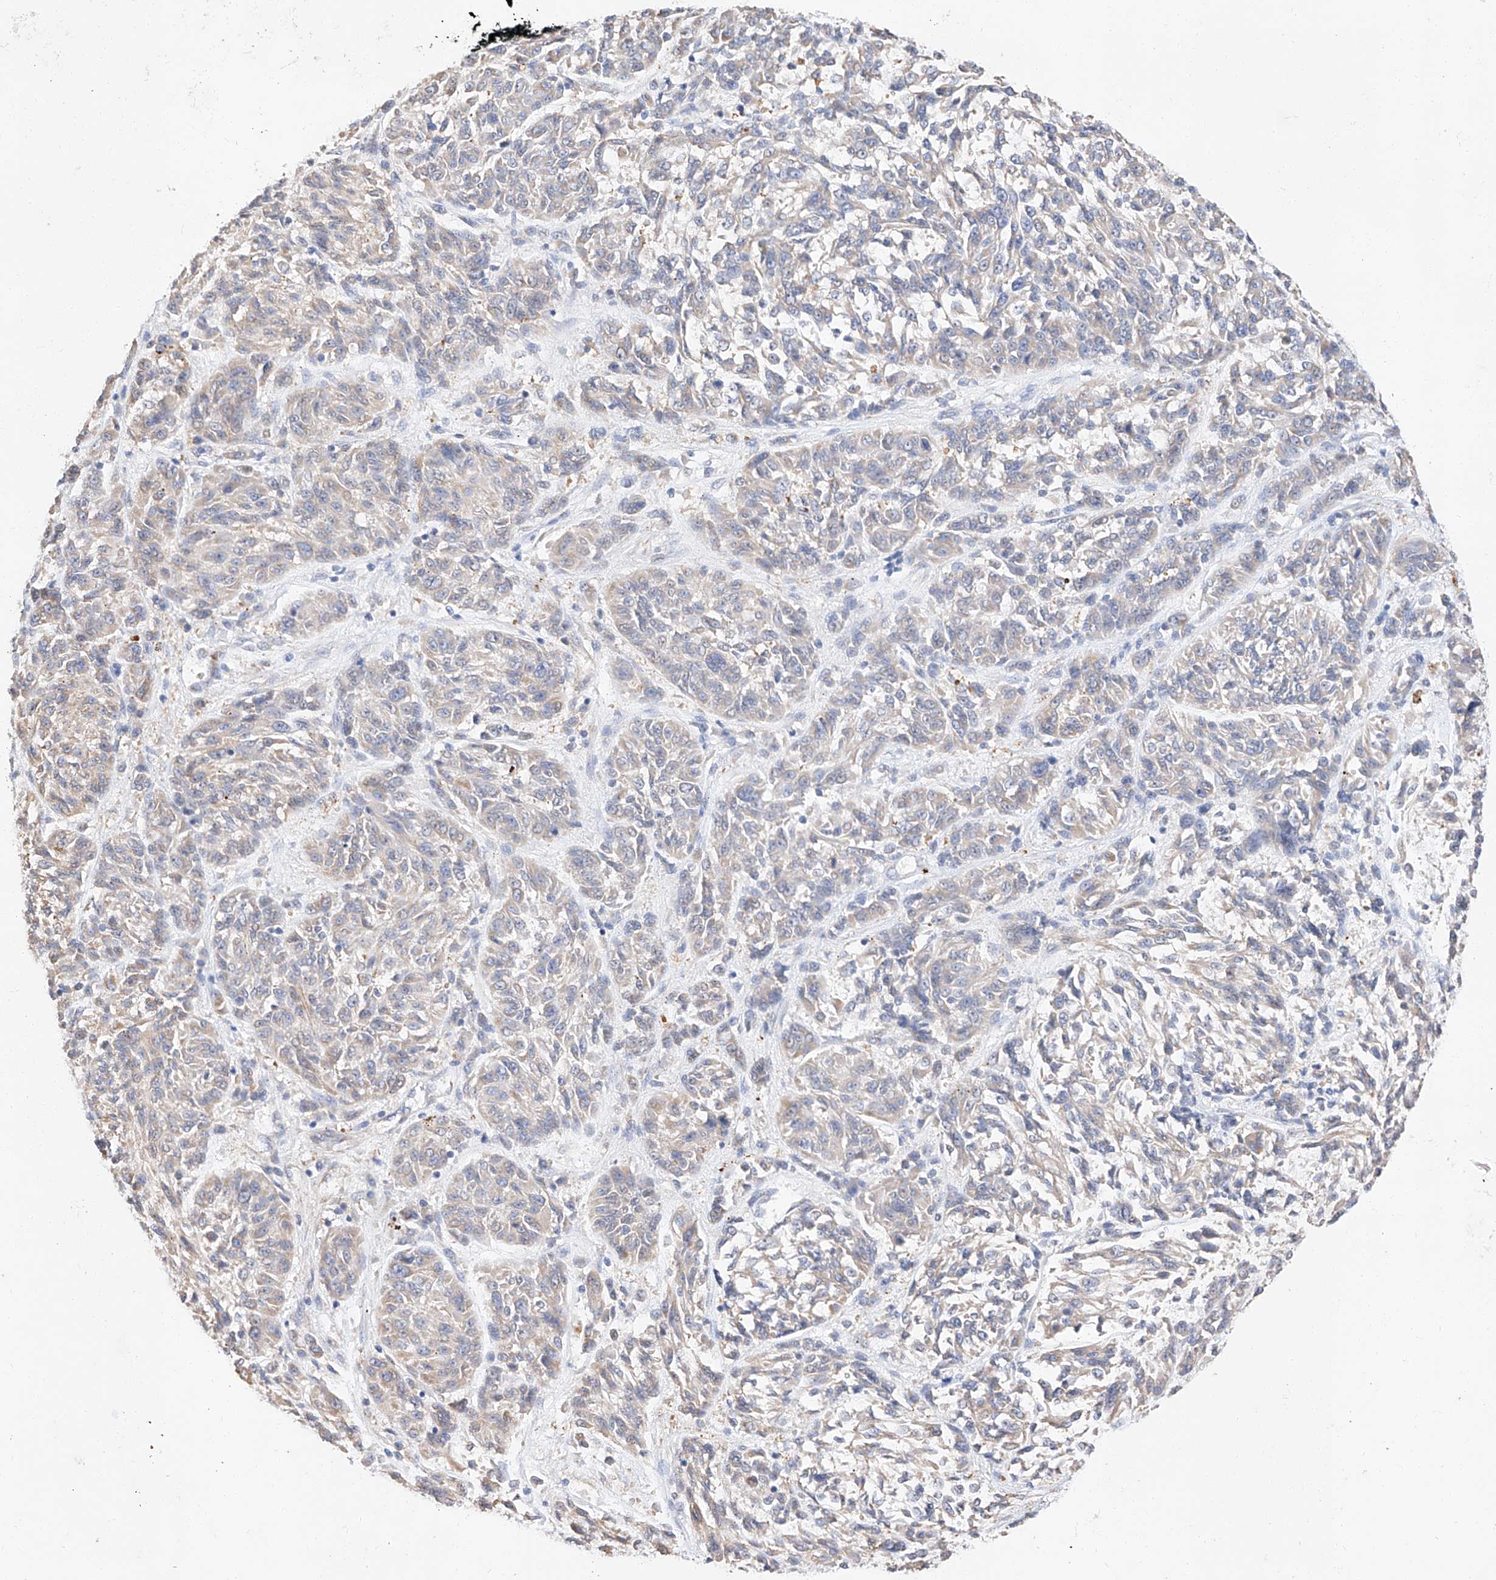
{"staining": {"intensity": "negative", "quantity": "none", "location": "none"}, "tissue": "melanoma", "cell_type": "Tumor cells", "image_type": "cancer", "snomed": [{"axis": "morphology", "description": "Malignant melanoma, NOS"}, {"axis": "topography", "description": "Skin"}], "caption": "Human malignant melanoma stained for a protein using immunohistochemistry reveals no staining in tumor cells.", "gene": "GLMN", "patient": {"sex": "male", "age": 53}}